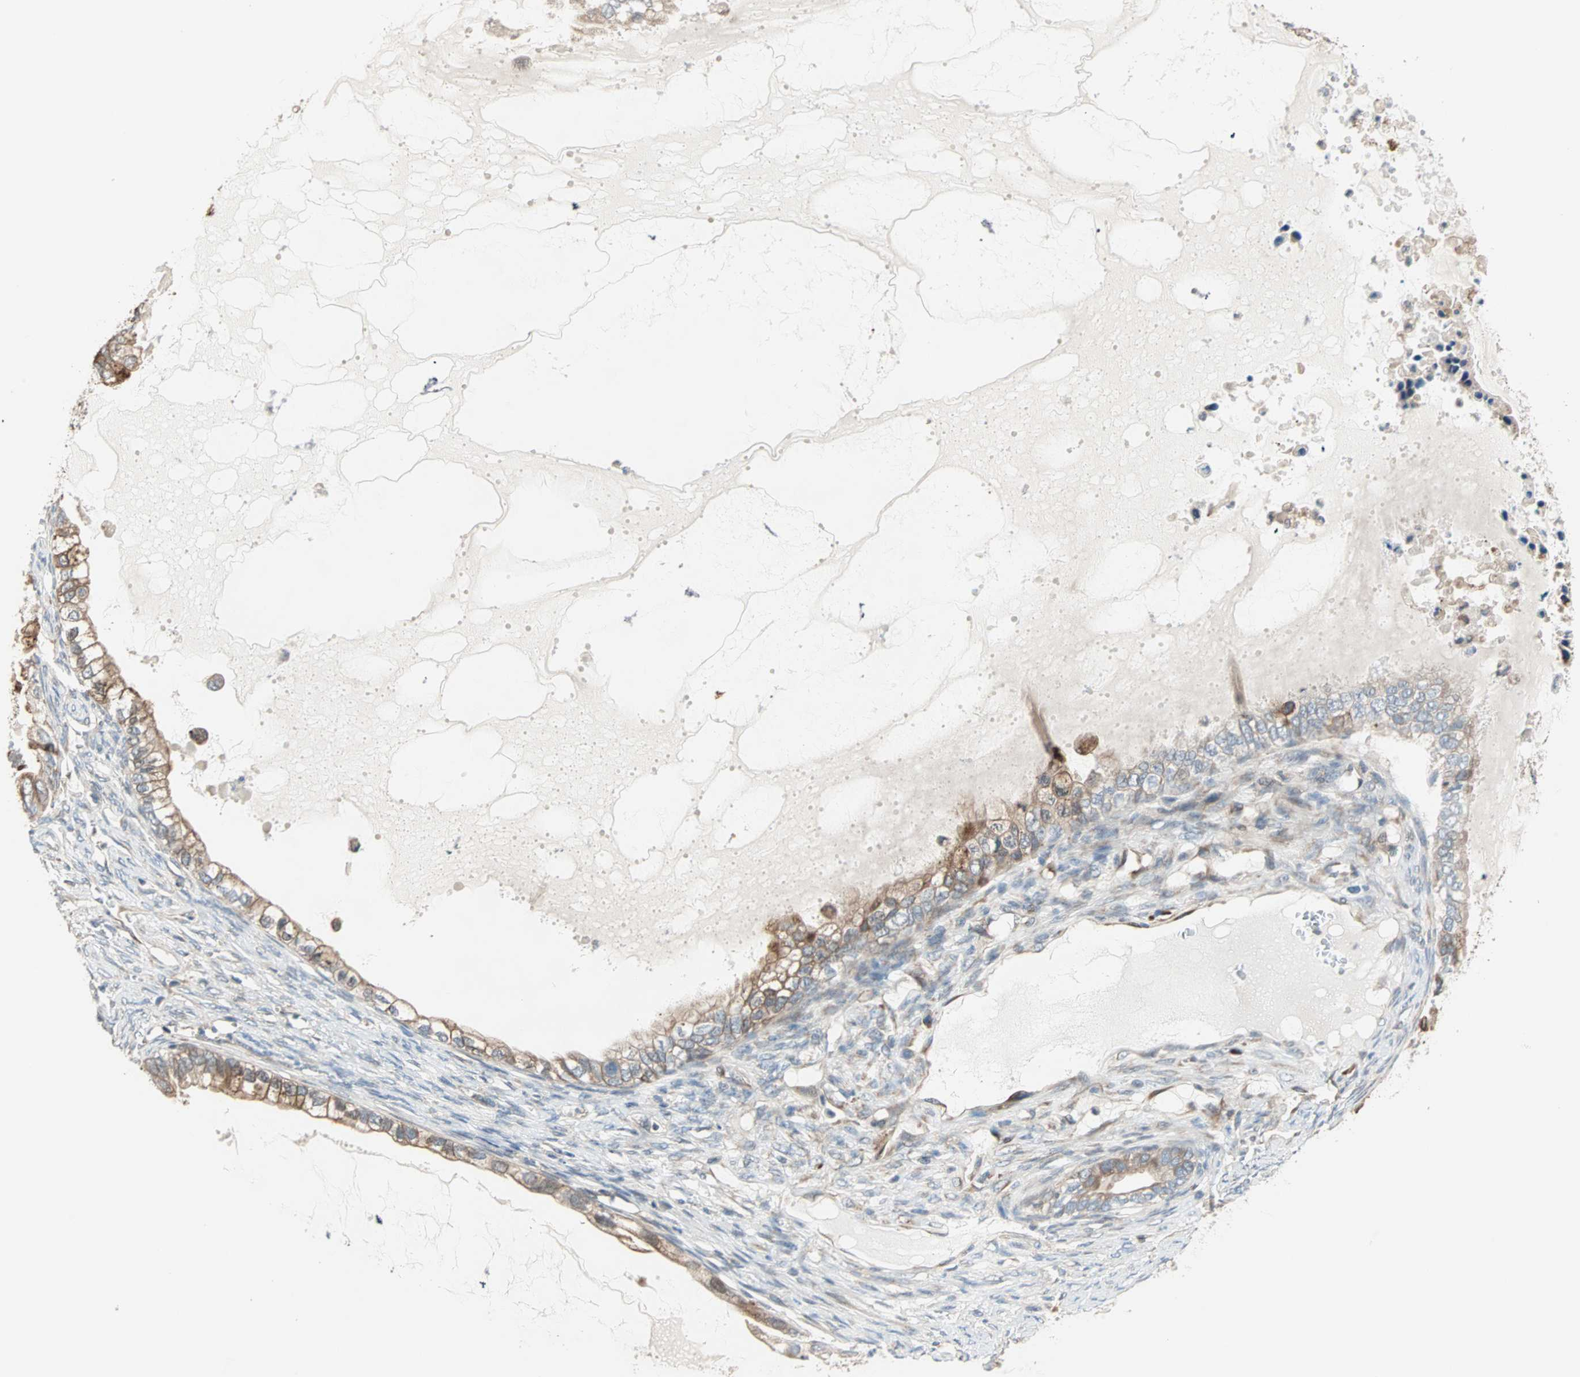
{"staining": {"intensity": "moderate", "quantity": ">75%", "location": "cytoplasmic/membranous"}, "tissue": "ovarian cancer", "cell_type": "Tumor cells", "image_type": "cancer", "snomed": [{"axis": "morphology", "description": "Cystadenocarcinoma, mucinous, NOS"}, {"axis": "topography", "description": "Ovary"}], "caption": "Mucinous cystadenocarcinoma (ovarian) stained with a brown dye demonstrates moderate cytoplasmic/membranous positive staining in about >75% of tumor cells.", "gene": "SAR1A", "patient": {"sex": "female", "age": 80}}